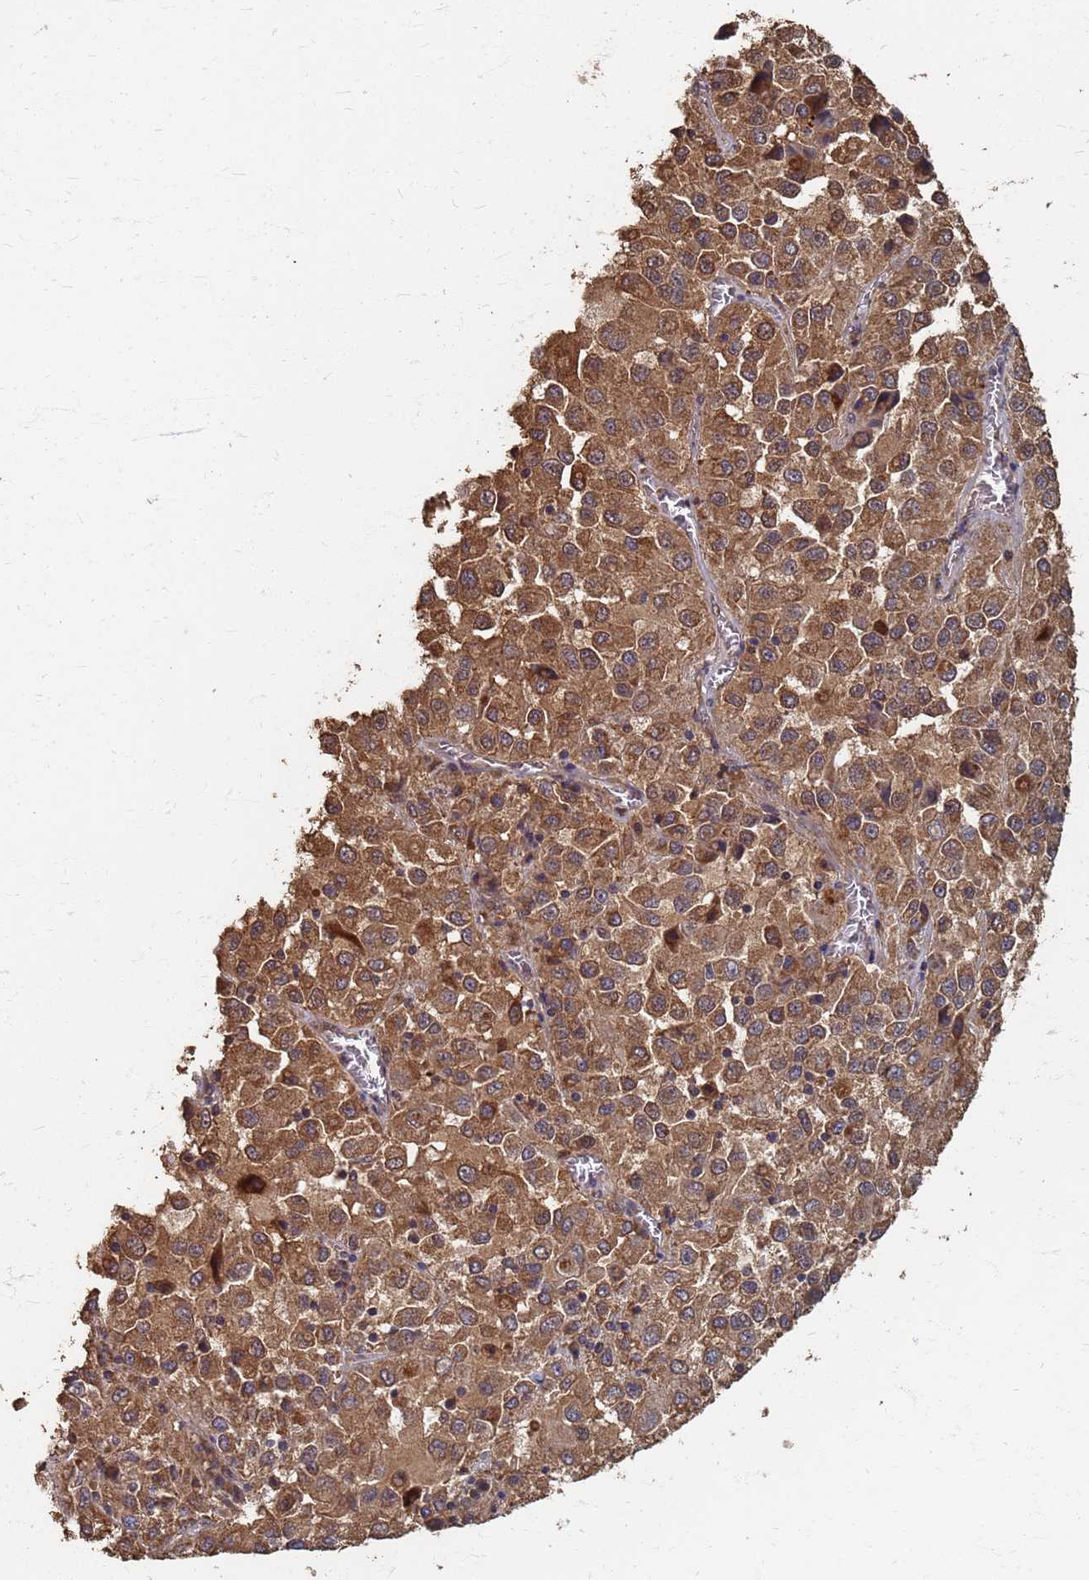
{"staining": {"intensity": "moderate", "quantity": ">75%", "location": "cytoplasmic/membranous"}, "tissue": "melanoma", "cell_type": "Tumor cells", "image_type": "cancer", "snomed": [{"axis": "morphology", "description": "Malignant melanoma, Metastatic site"}, {"axis": "topography", "description": "Lung"}], "caption": "Moderate cytoplasmic/membranous protein expression is identified in approximately >75% of tumor cells in melanoma.", "gene": "DPH5", "patient": {"sex": "male", "age": 64}}